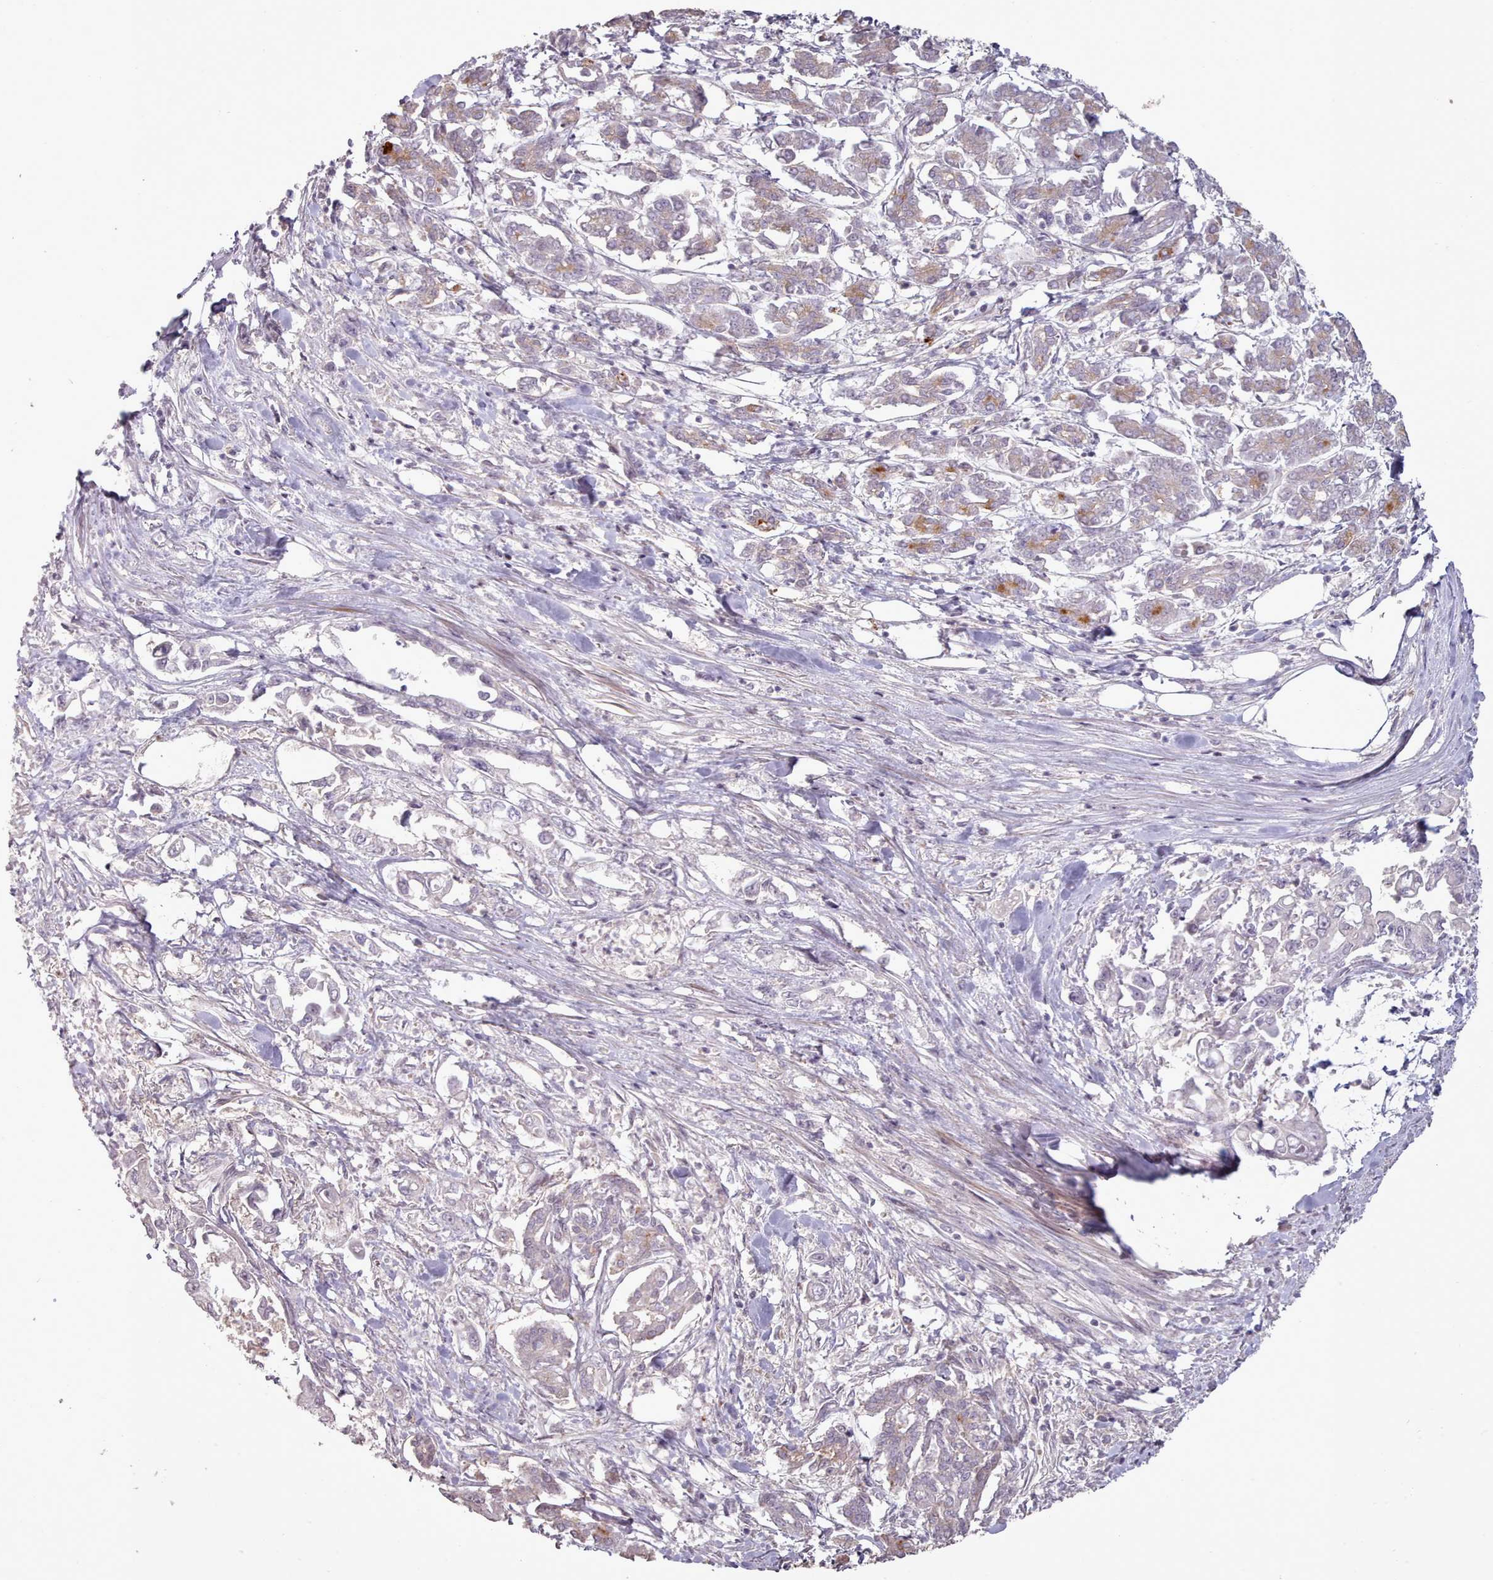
{"staining": {"intensity": "negative", "quantity": "none", "location": "none"}, "tissue": "pancreatic cancer", "cell_type": "Tumor cells", "image_type": "cancer", "snomed": [{"axis": "morphology", "description": "Adenocarcinoma, NOS"}, {"axis": "topography", "description": "Pancreas"}], "caption": "High magnification brightfield microscopy of pancreatic adenocarcinoma stained with DAB (3,3'-diaminobenzidine) (brown) and counterstained with hematoxylin (blue): tumor cells show no significant staining. The staining is performed using DAB (3,3'-diaminobenzidine) brown chromogen with nuclei counter-stained in using hematoxylin.", "gene": "LEFTY2", "patient": {"sex": "male", "age": 61}}